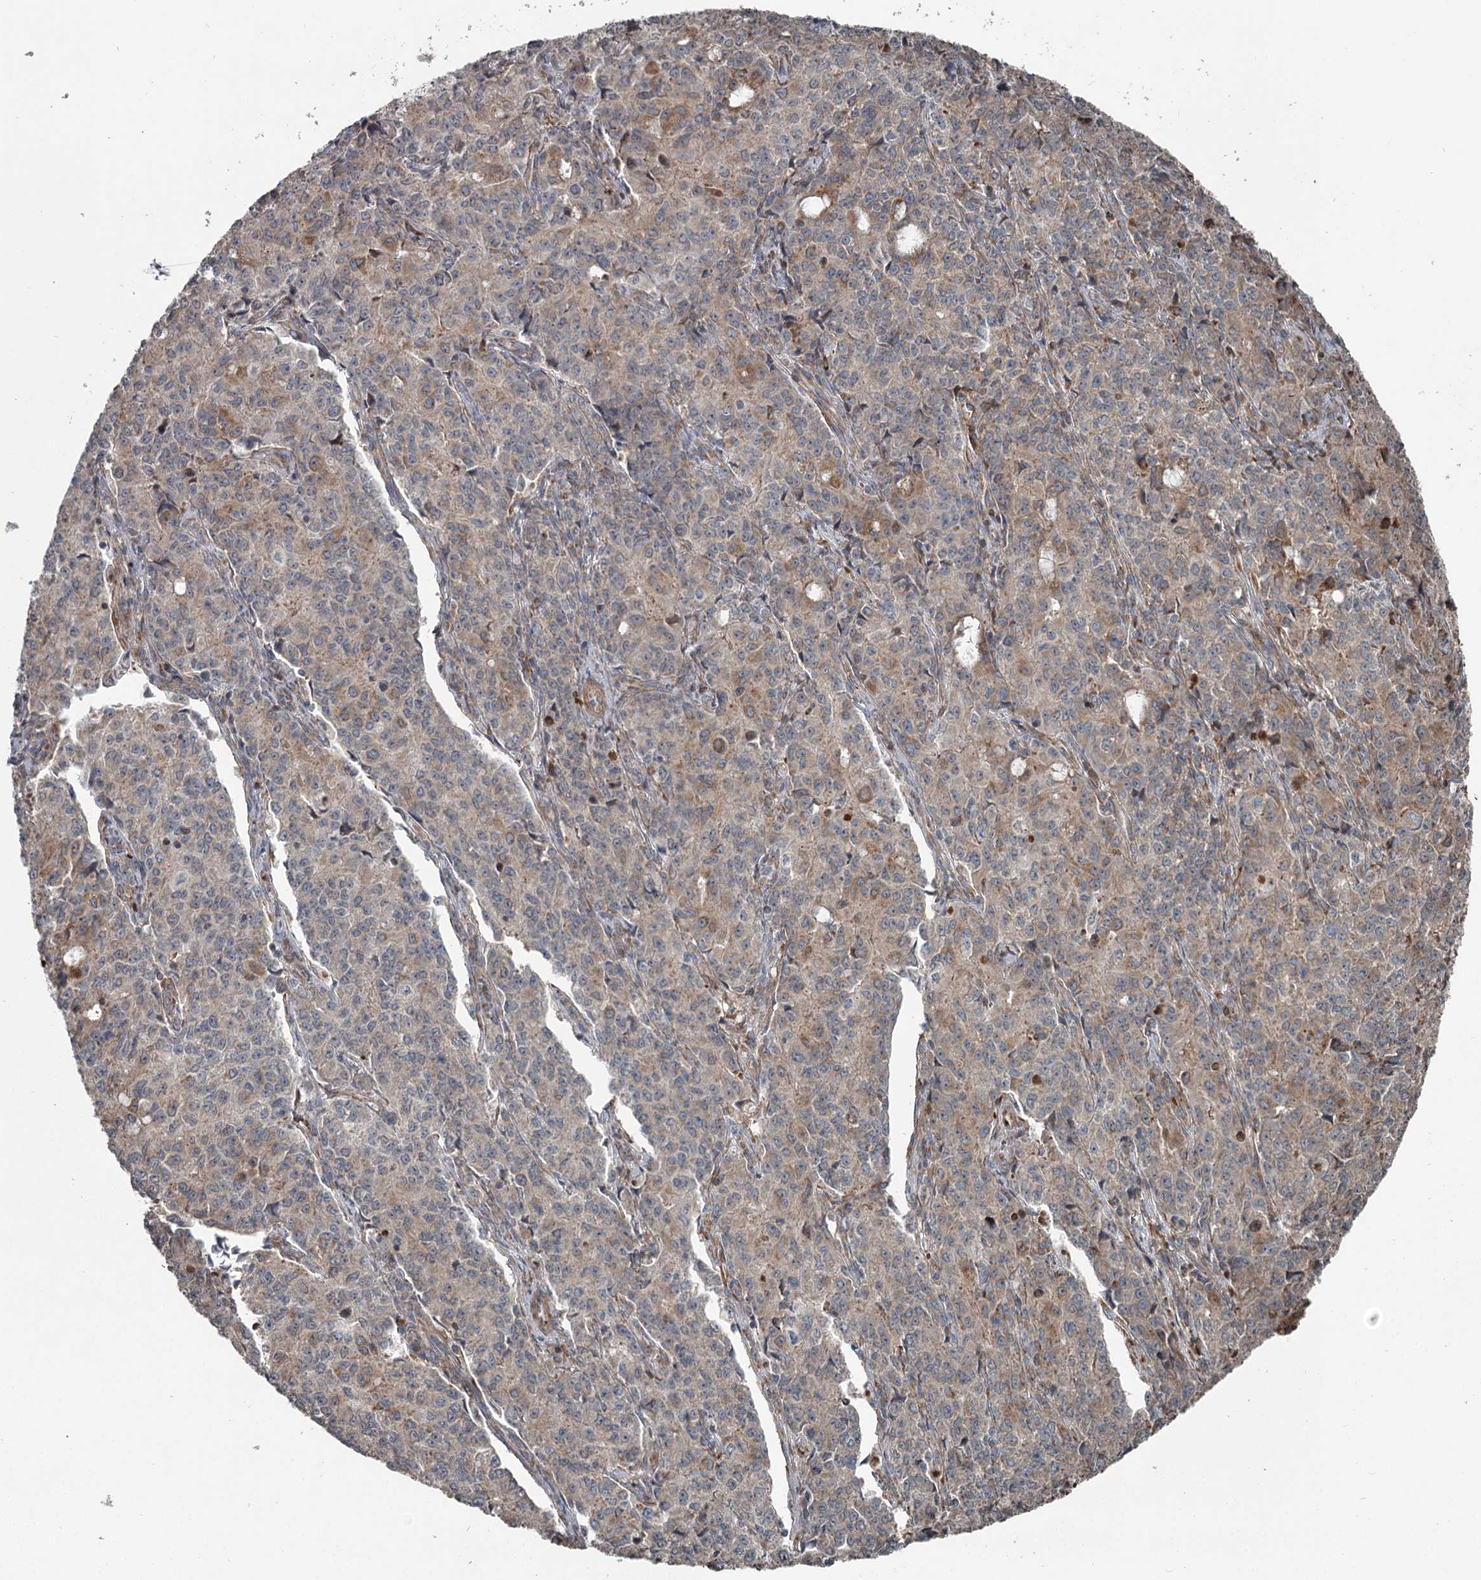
{"staining": {"intensity": "weak", "quantity": "25%-75%", "location": "cytoplasmic/membranous"}, "tissue": "endometrial cancer", "cell_type": "Tumor cells", "image_type": "cancer", "snomed": [{"axis": "morphology", "description": "Adenocarcinoma, NOS"}, {"axis": "topography", "description": "Endometrium"}], "caption": "Protein expression analysis of human endometrial cancer (adenocarcinoma) reveals weak cytoplasmic/membranous staining in about 25%-75% of tumor cells.", "gene": "RASSF8", "patient": {"sex": "female", "age": 50}}